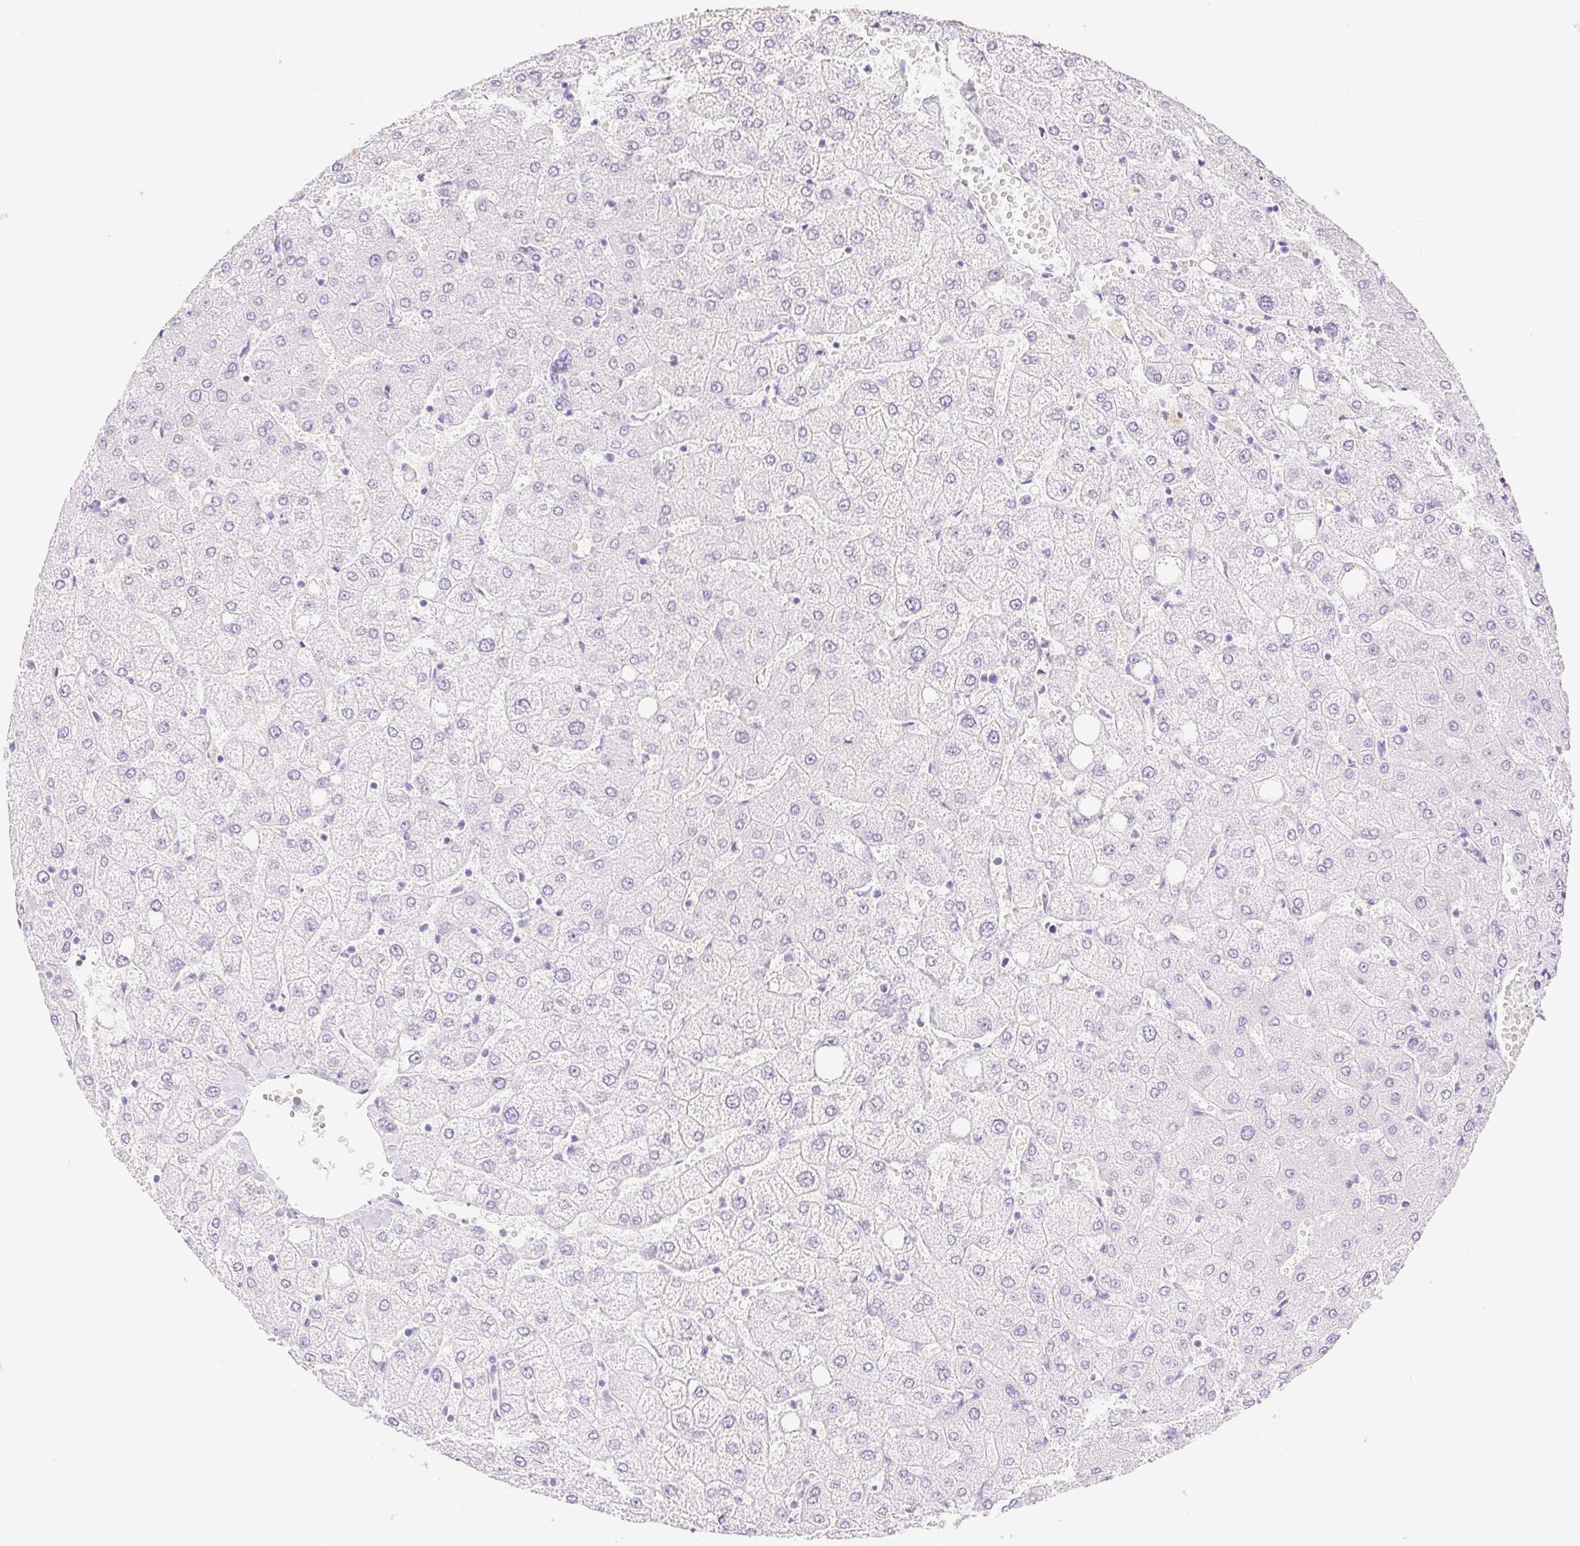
{"staining": {"intensity": "negative", "quantity": "none", "location": "none"}, "tissue": "liver", "cell_type": "Cholangiocytes", "image_type": "normal", "snomed": [{"axis": "morphology", "description": "Normal tissue, NOS"}, {"axis": "topography", "description": "Liver"}], "caption": "DAB (3,3'-diaminobenzidine) immunohistochemical staining of normal human liver exhibits no significant positivity in cholangiocytes.", "gene": "SPACA4", "patient": {"sex": "female", "age": 54}}